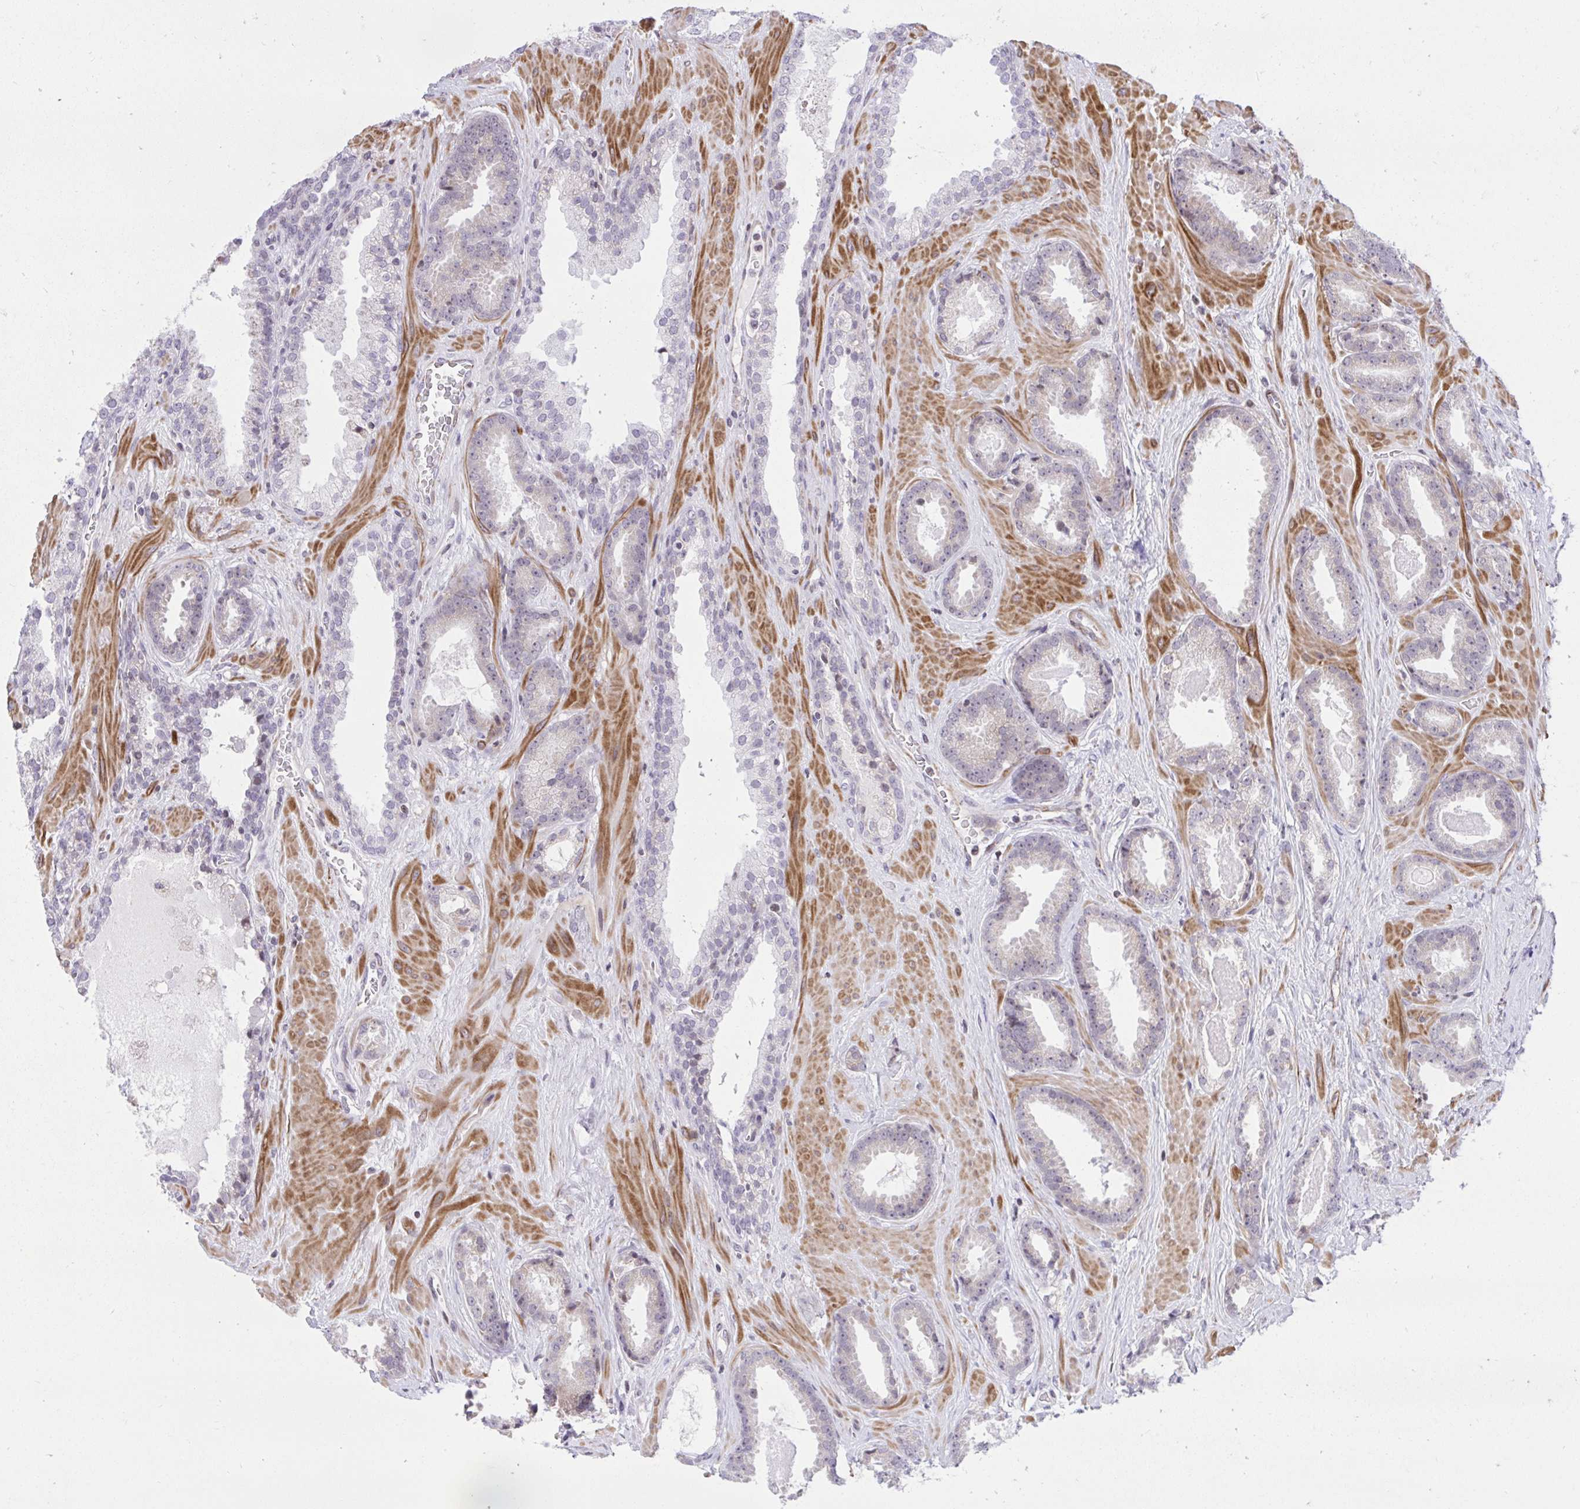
{"staining": {"intensity": "weak", "quantity": "<25%", "location": "cytoplasmic/membranous"}, "tissue": "prostate cancer", "cell_type": "Tumor cells", "image_type": "cancer", "snomed": [{"axis": "morphology", "description": "Adenocarcinoma, Low grade"}, {"axis": "topography", "description": "Prostate"}], "caption": "Immunohistochemistry histopathology image of human prostate cancer (adenocarcinoma (low-grade)) stained for a protein (brown), which demonstrates no staining in tumor cells. Nuclei are stained in blue.", "gene": "KCNN4", "patient": {"sex": "male", "age": 62}}